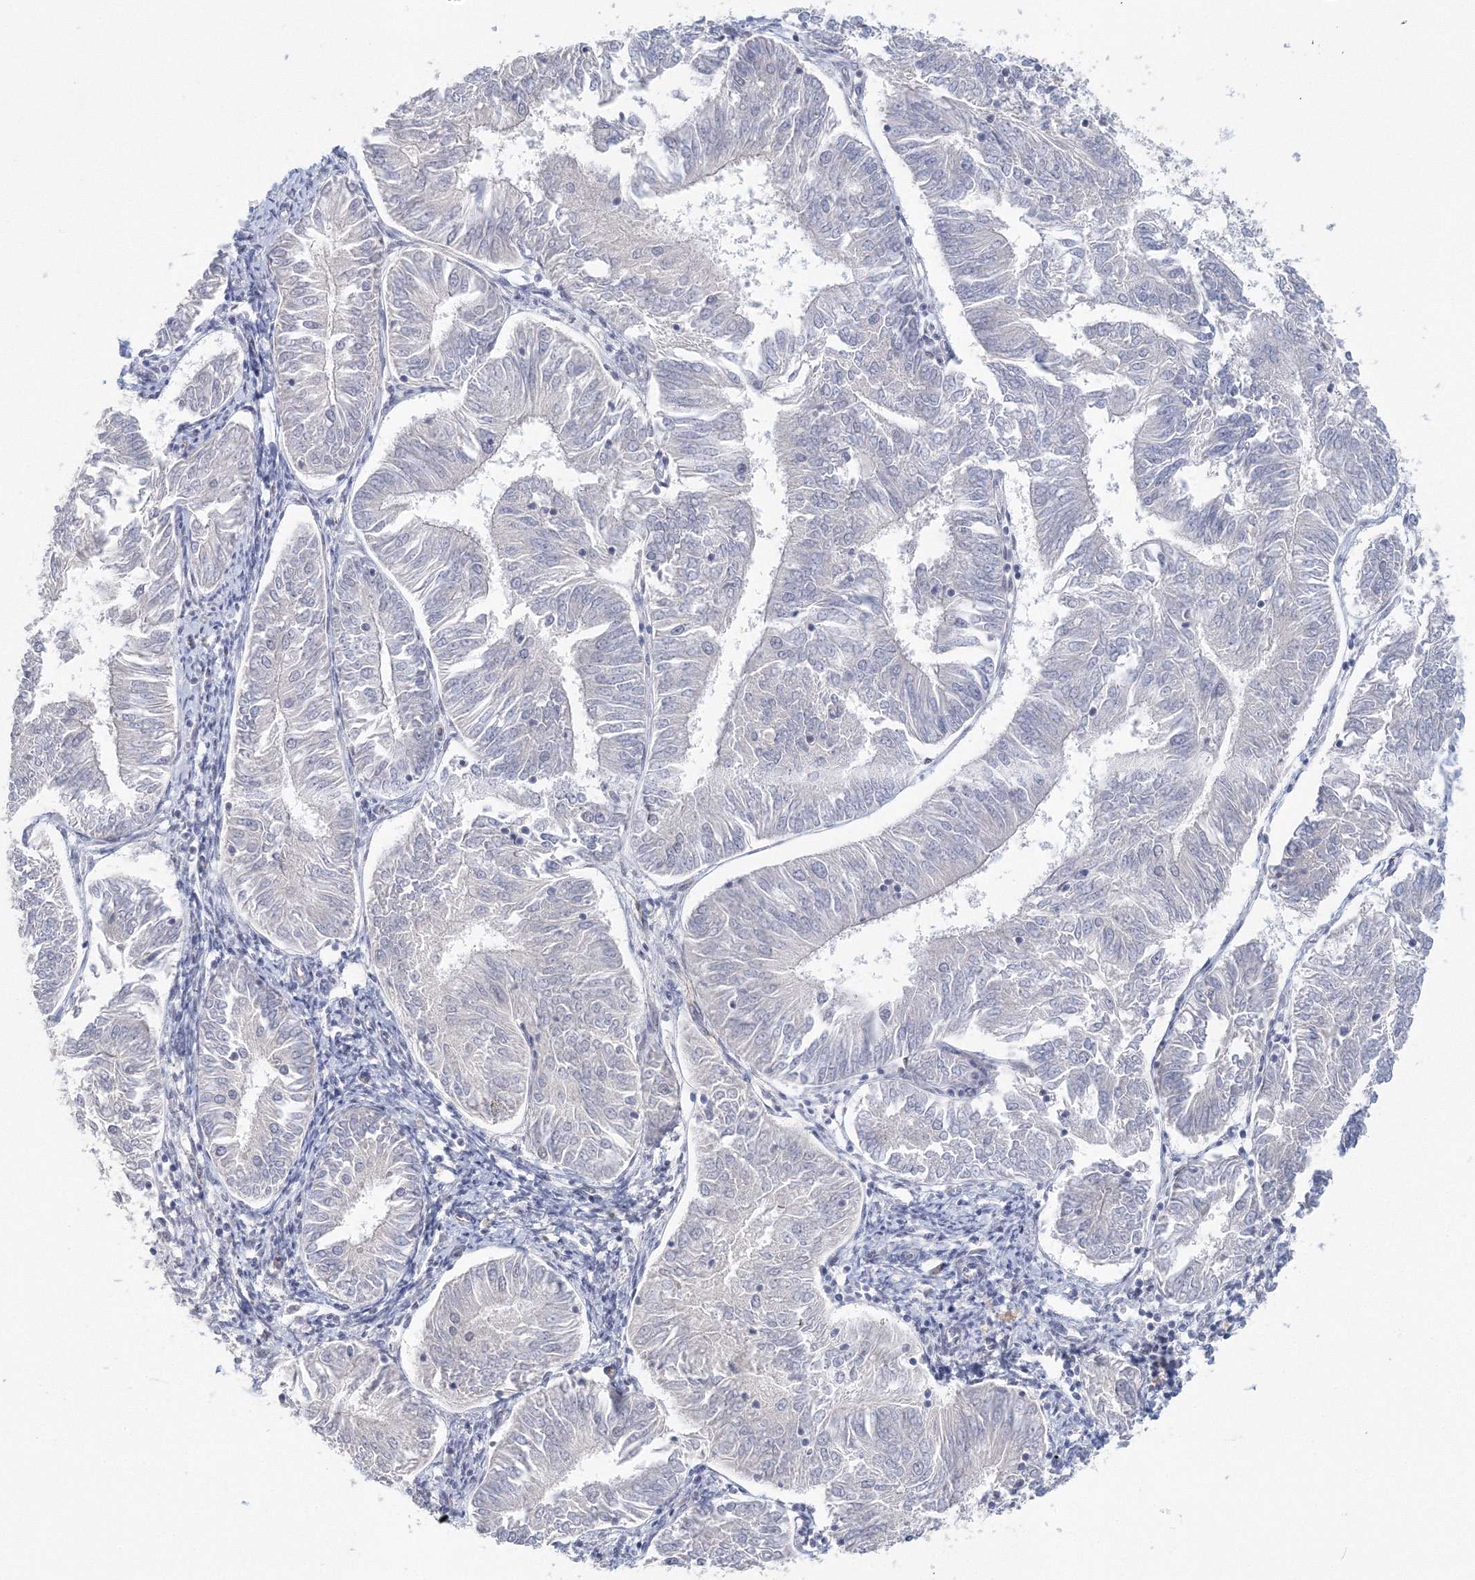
{"staining": {"intensity": "negative", "quantity": "none", "location": "none"}, "tissue": "endometrial cancer", "cell_type": "Tumor cells", "image_type": "cancer", "snomed": [{"axis": "morphology", "description": "Adenocarcinoma, NOS"}, {"axis": "topography", "description": "Endometrium"}], "caption": "The immunohistochemistry (IHC) image has no significant positivity in tumor cells of endometrial cancer (adenocarcinoma) tissue. (Immunohistochemistry, brightfield microscopy, high magnification).", "gene": "SIRT7", "patient": {"sex": "female", "age": 58}}